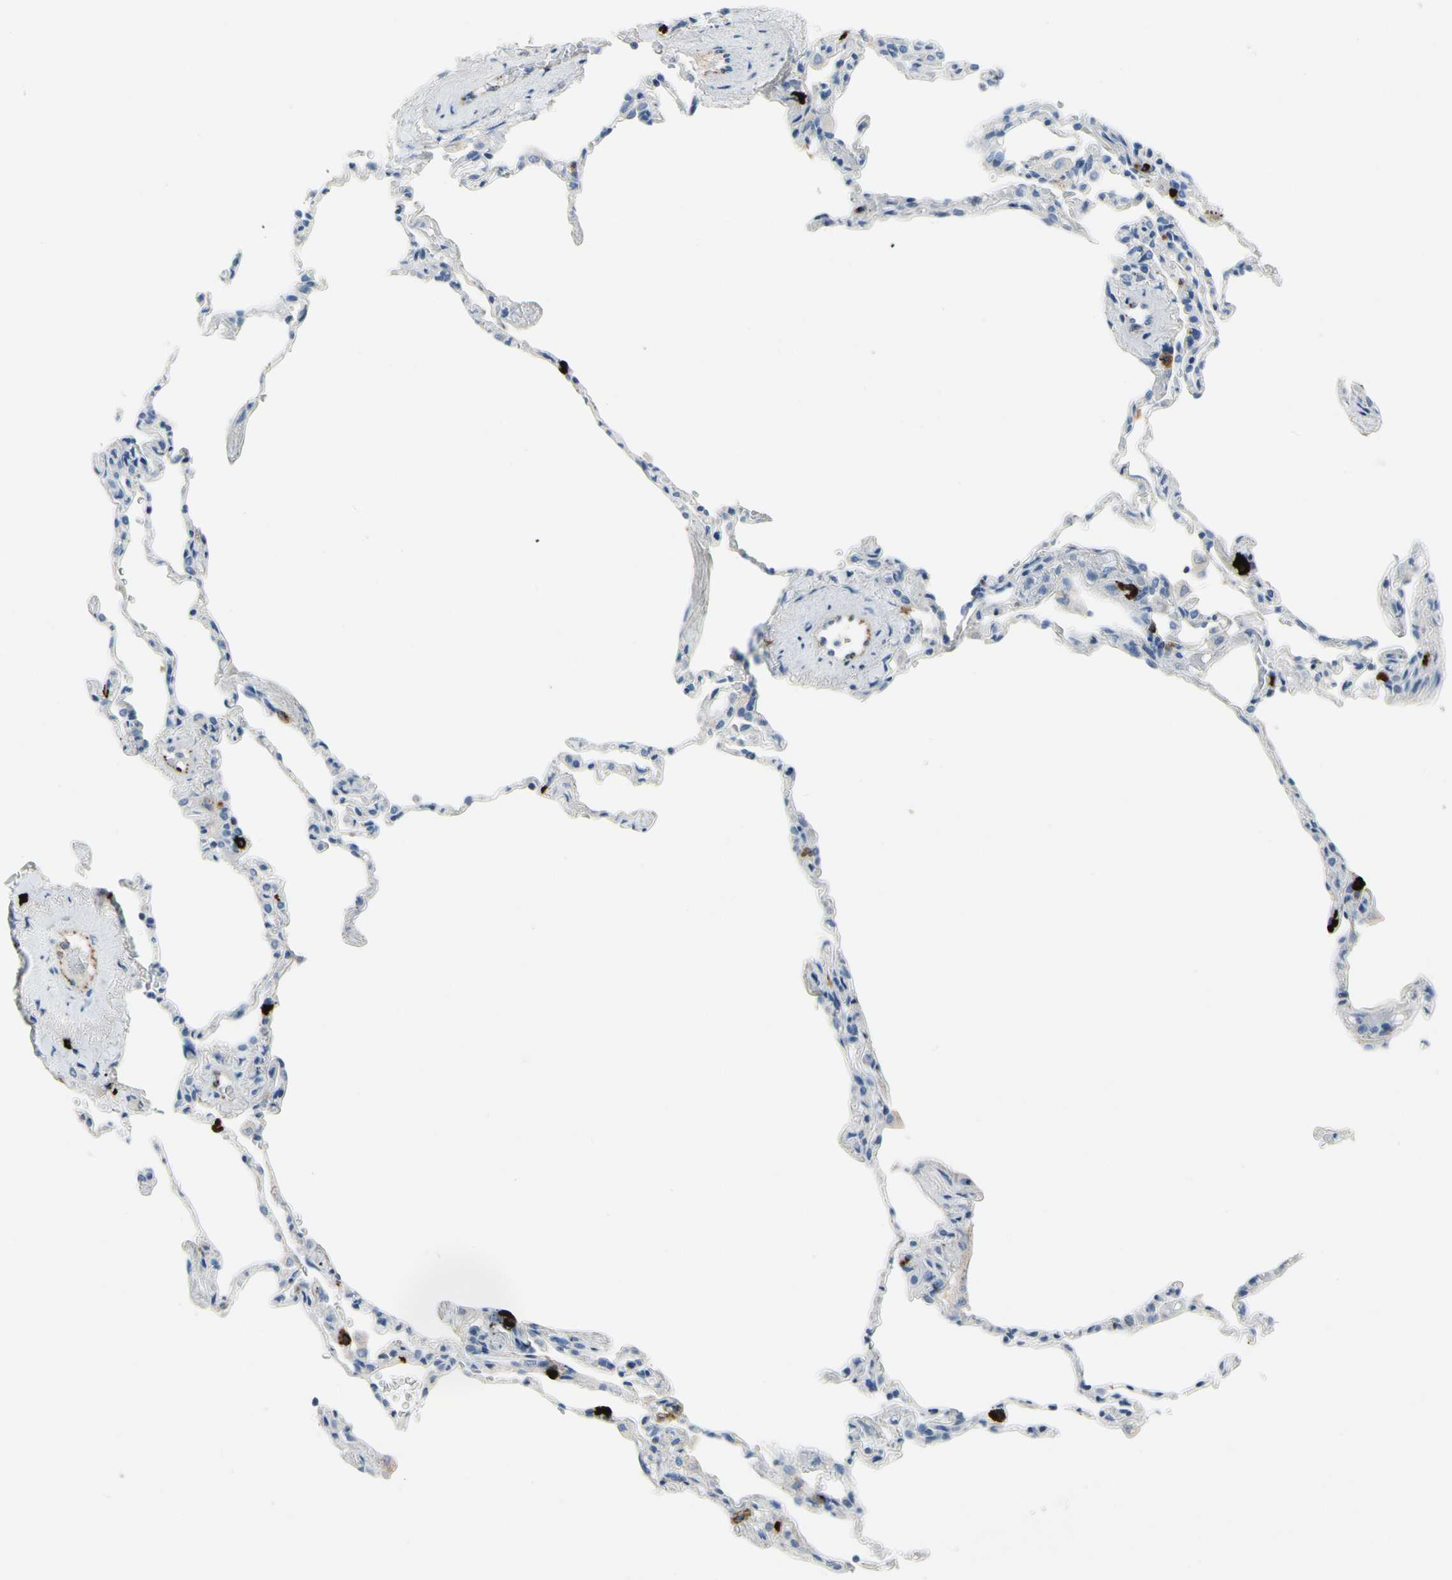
{"staining": {"intensity": "negative", "quantity": "none", "location": "none"}, "tissue": "lung", "cell_type": "Alveolar cells", "image_type": "normal", "snomed": [{"axis": "morphology", "description": "Normal tissue, NOS"}, {"axis": "topography", "description": "Lung"}], "caption": "Immunohistochemistry (IHC) image of benign lung: lung stained with DAB (3,3'-diaminobenzidine) demonstrates no significant protein expression in alveolar cells. Brightfield microscopy of immunohistochemistry (IHC) stained with DAB (brown) and hematoxylin (blue), captured at high magnification.", "gene": "CPA3", "patient": {"sex": "male", "age": 59}}